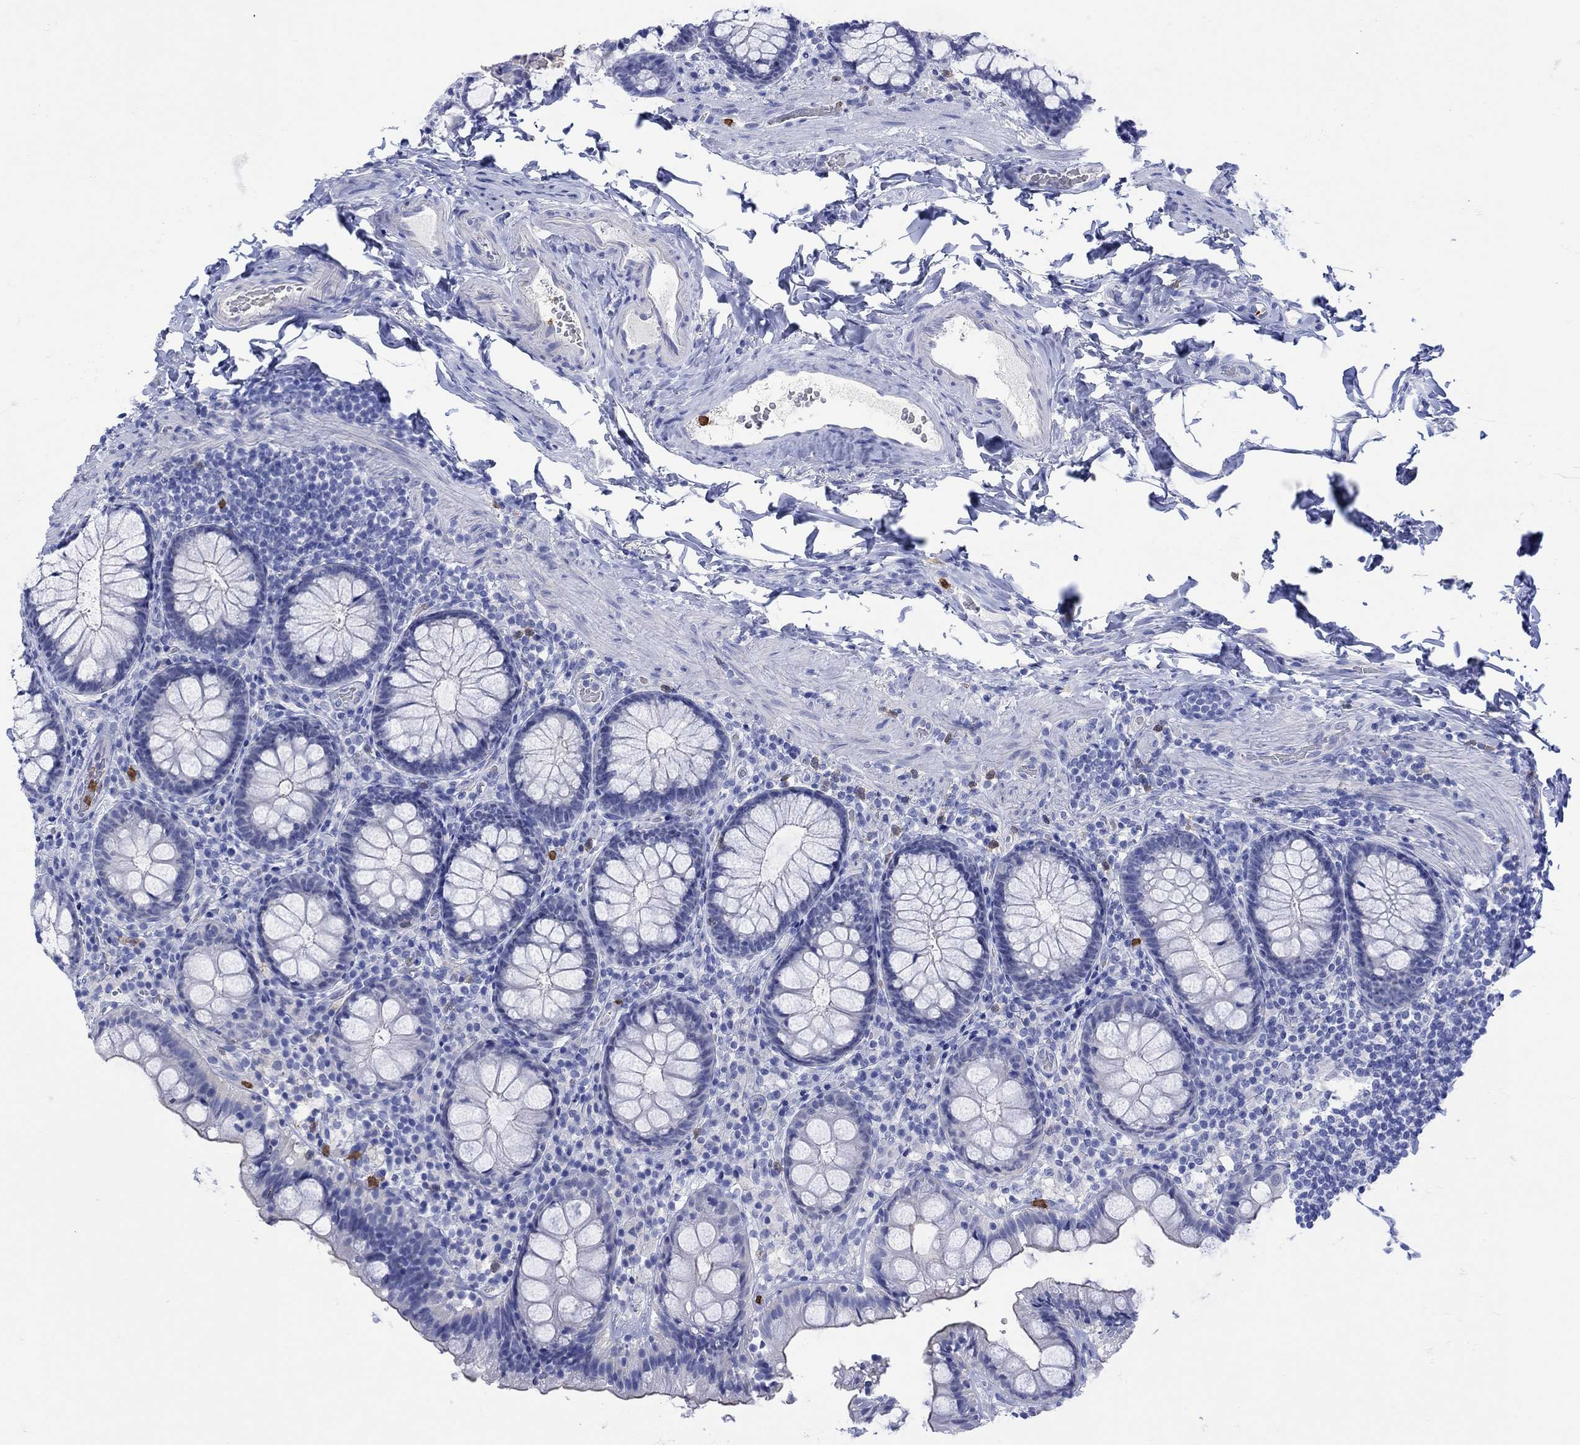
{"staining": {"intensity": "negative", "quantity": "none", "location": "none"}, "tissue": "colon", "cell_type": "Endothelial cells", "image_type": "normal", "snomed": [{"axis": "morphology", "description": "Normal tissue, NOS"}, {"axis": "topography", "description": "Colon"}], "caption": "Immunohistochemistry (IHC) of benign human colon displays no expression in endothelial cells. (Immunohistochemistry (IHC), brightfield microscopy, high magnification).", "gene": "LINGO3", "patient": {"sex": "female", "age": 86}}